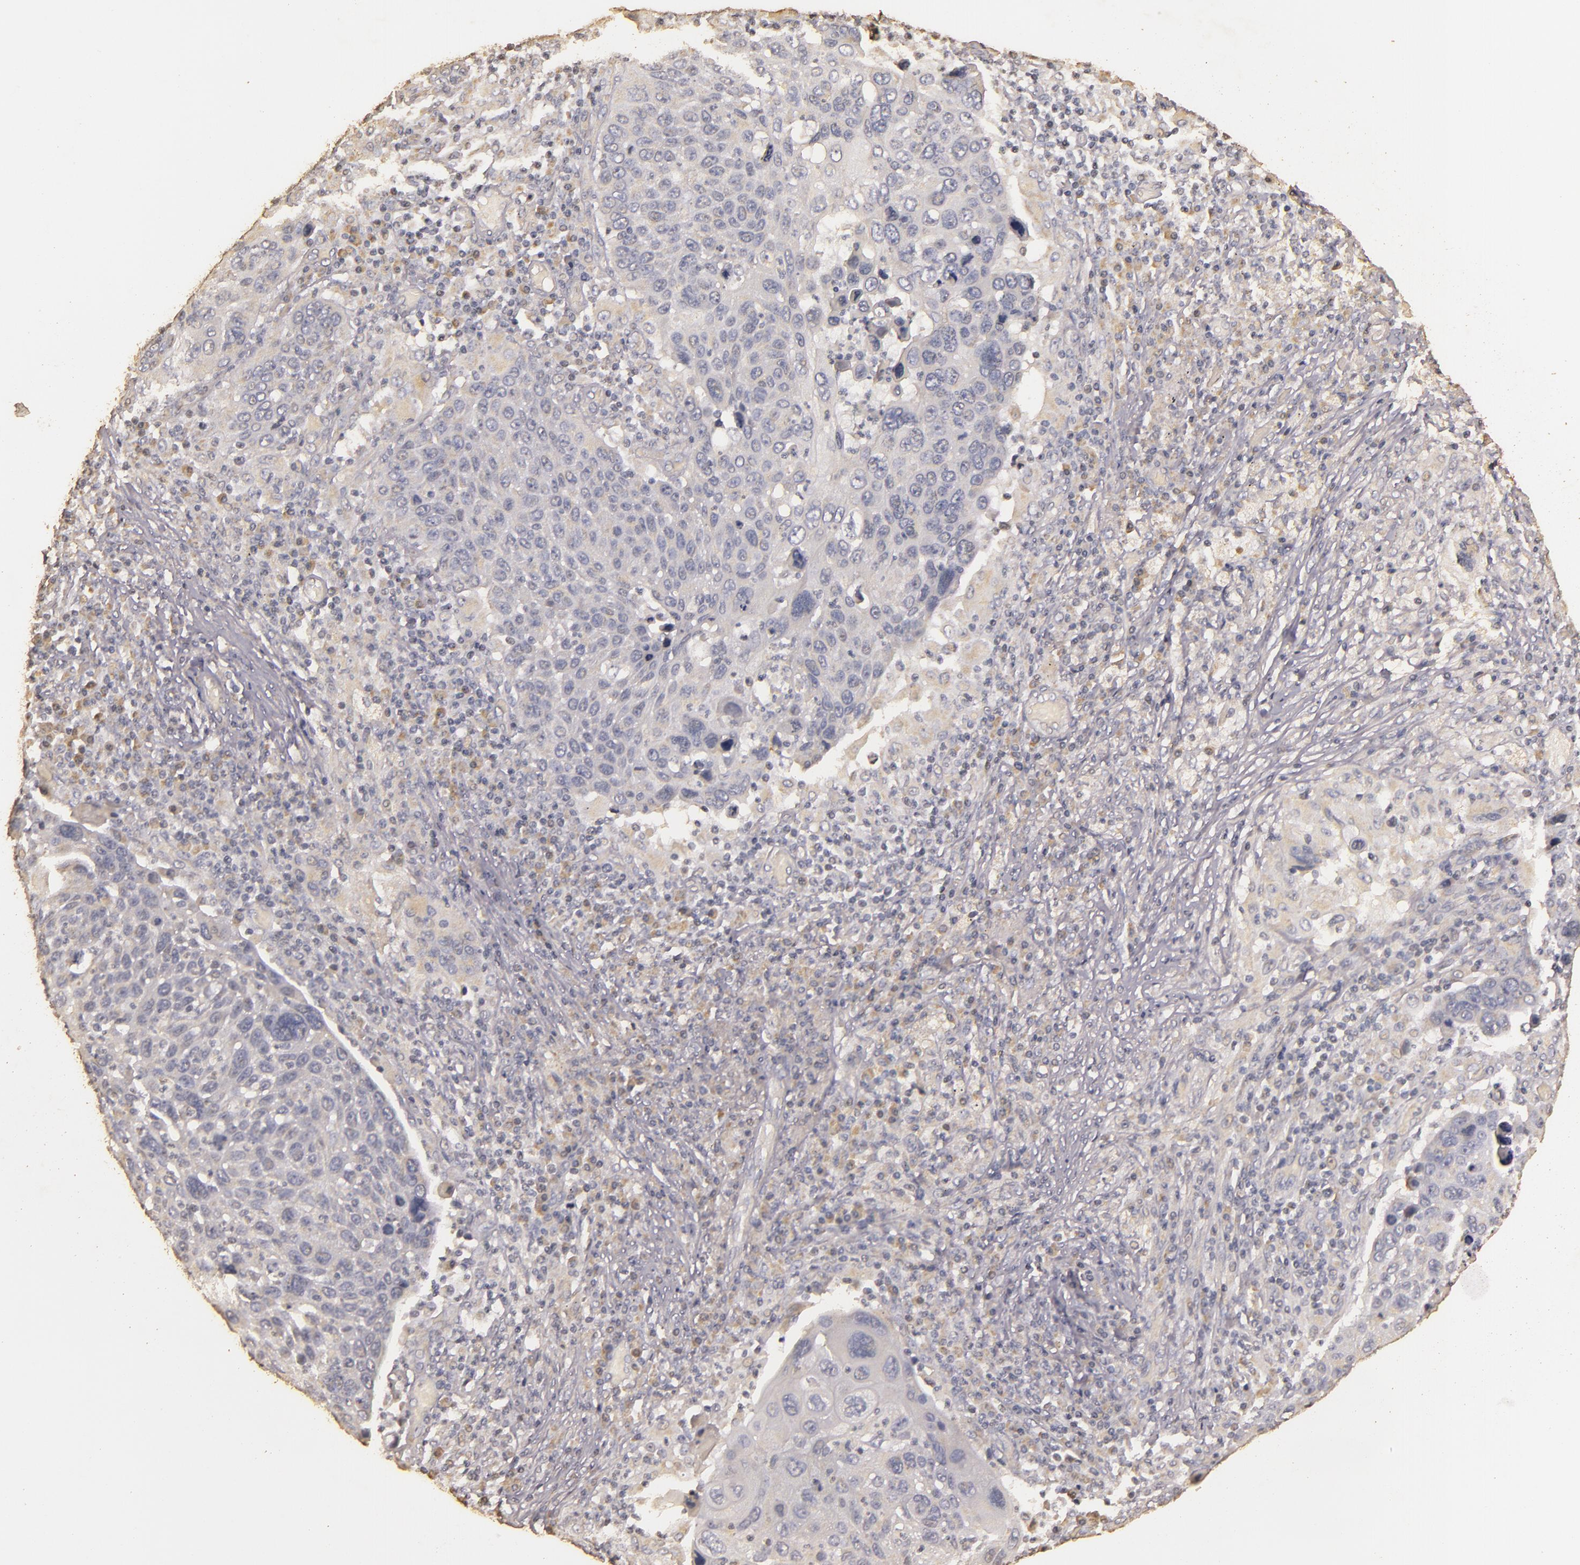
{"staining": {"intensity": "negative", "quantity": "none", "location": "none"}, "tissue": "lung cancer", "cell_type": "Tumor cells", "image_type": "cancer", "snomed": [{"axis": "morphology", "description": "Squamous cell carcinoma, NOS"}, {"axis": "topography", "description": "Lung"}], "caption": "The immunohistochemistry photomicrograph has no significant positivity in tumor cells of squamous cell carcinoma (lung) tissue.", "gene": "BCL2L13", "patient": {"sex": "male", "age": 68}}